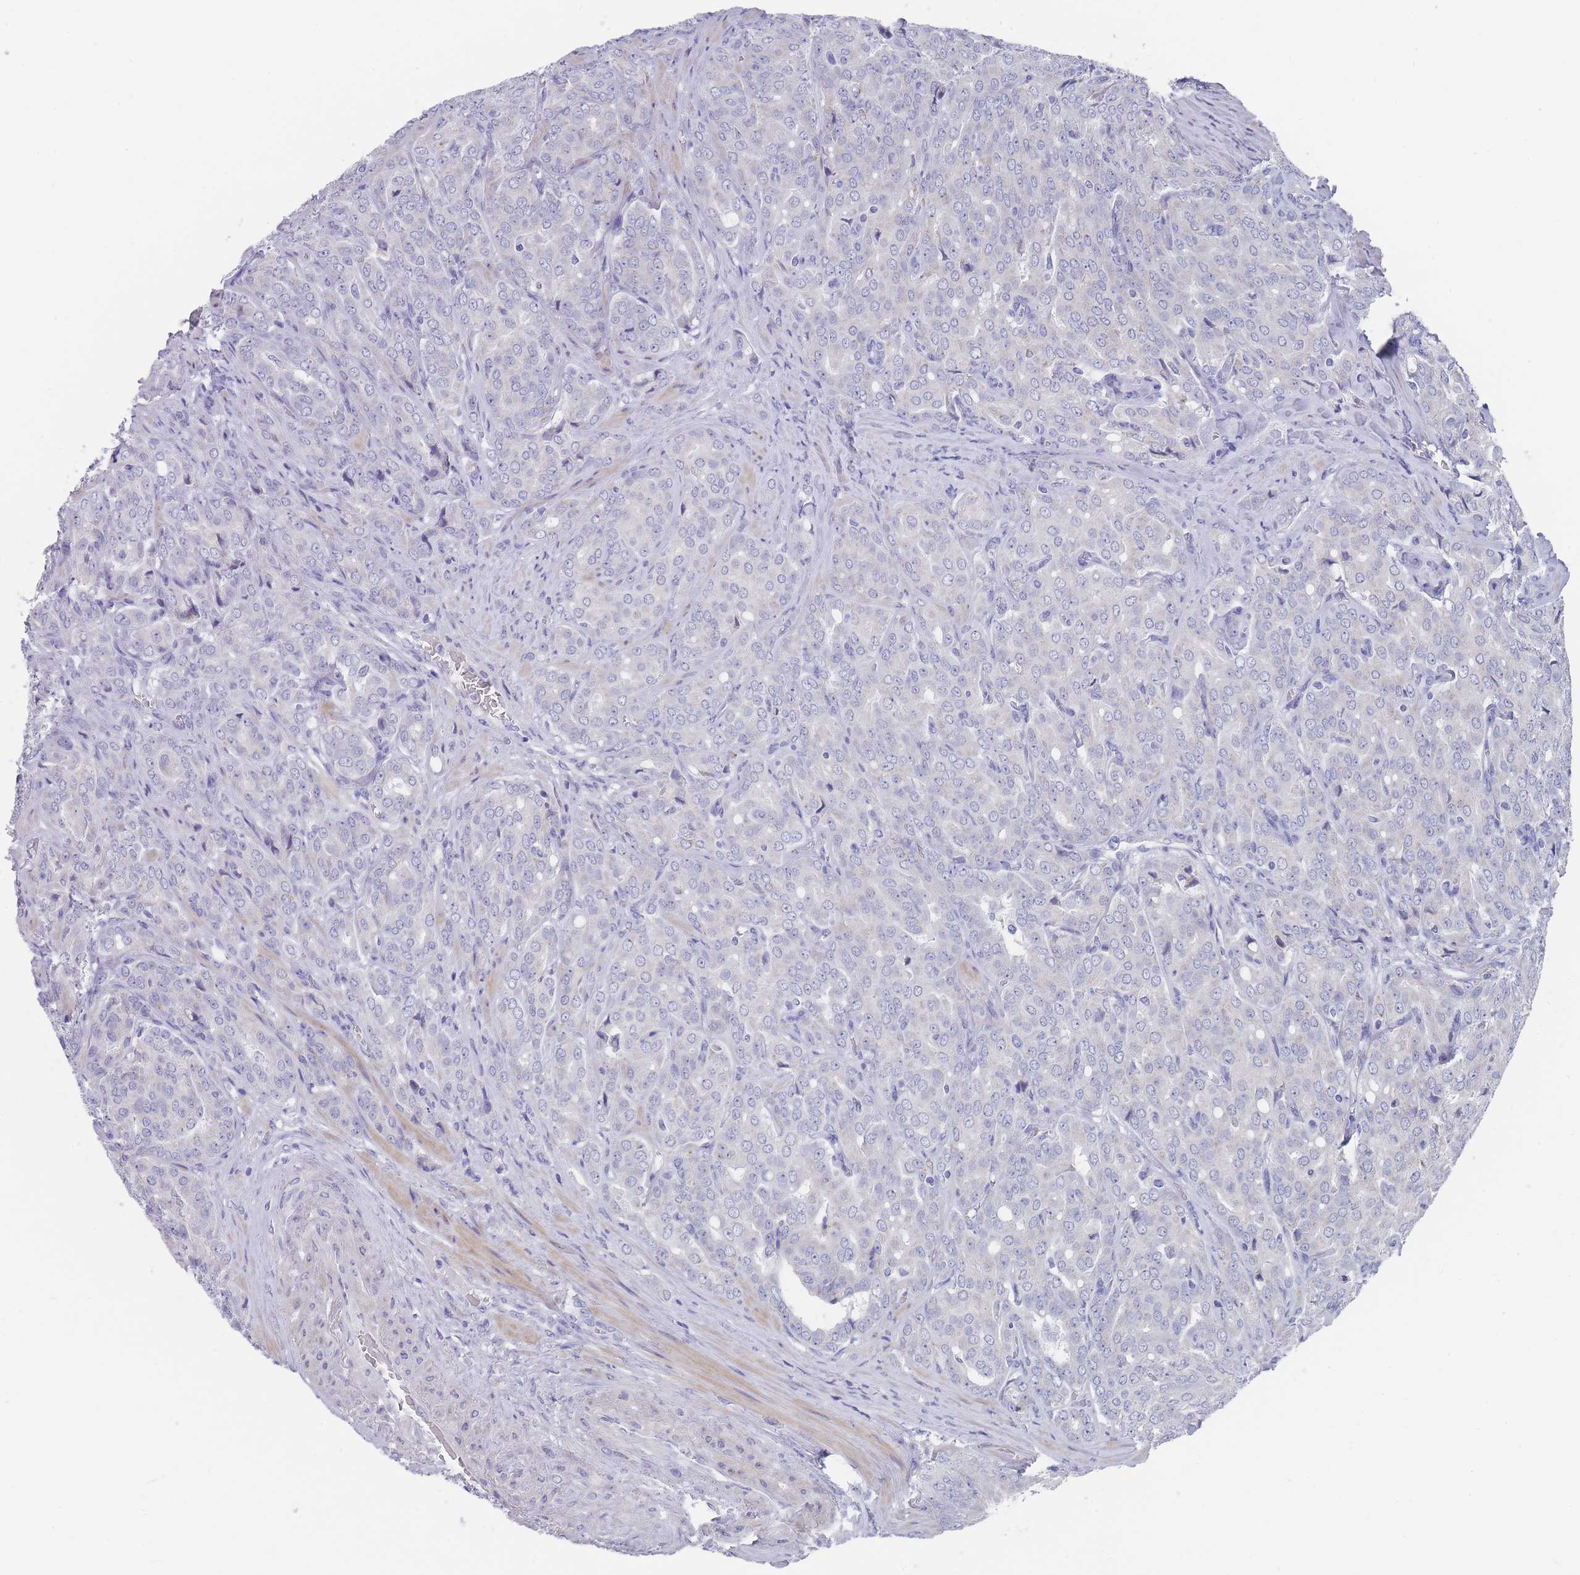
{"staining": {"intensity": "negative", "quantity": "none", "location": "none"}, "tissue": "prostate cancer", "cell_type": "Tumor cells", "image_type": "cancer", "snomed": [{"axis": "morphology", "description": "Adenocarcinoma, High grade"}, {"axis": "topography", "description": "Prostate"}], "caption": "Tumor cells show no significant positivity in prostate cancer (high-grade adenocarcinoma).", "gene": "SCCPDH", "patient": {"sex": "male", "age": 68}}